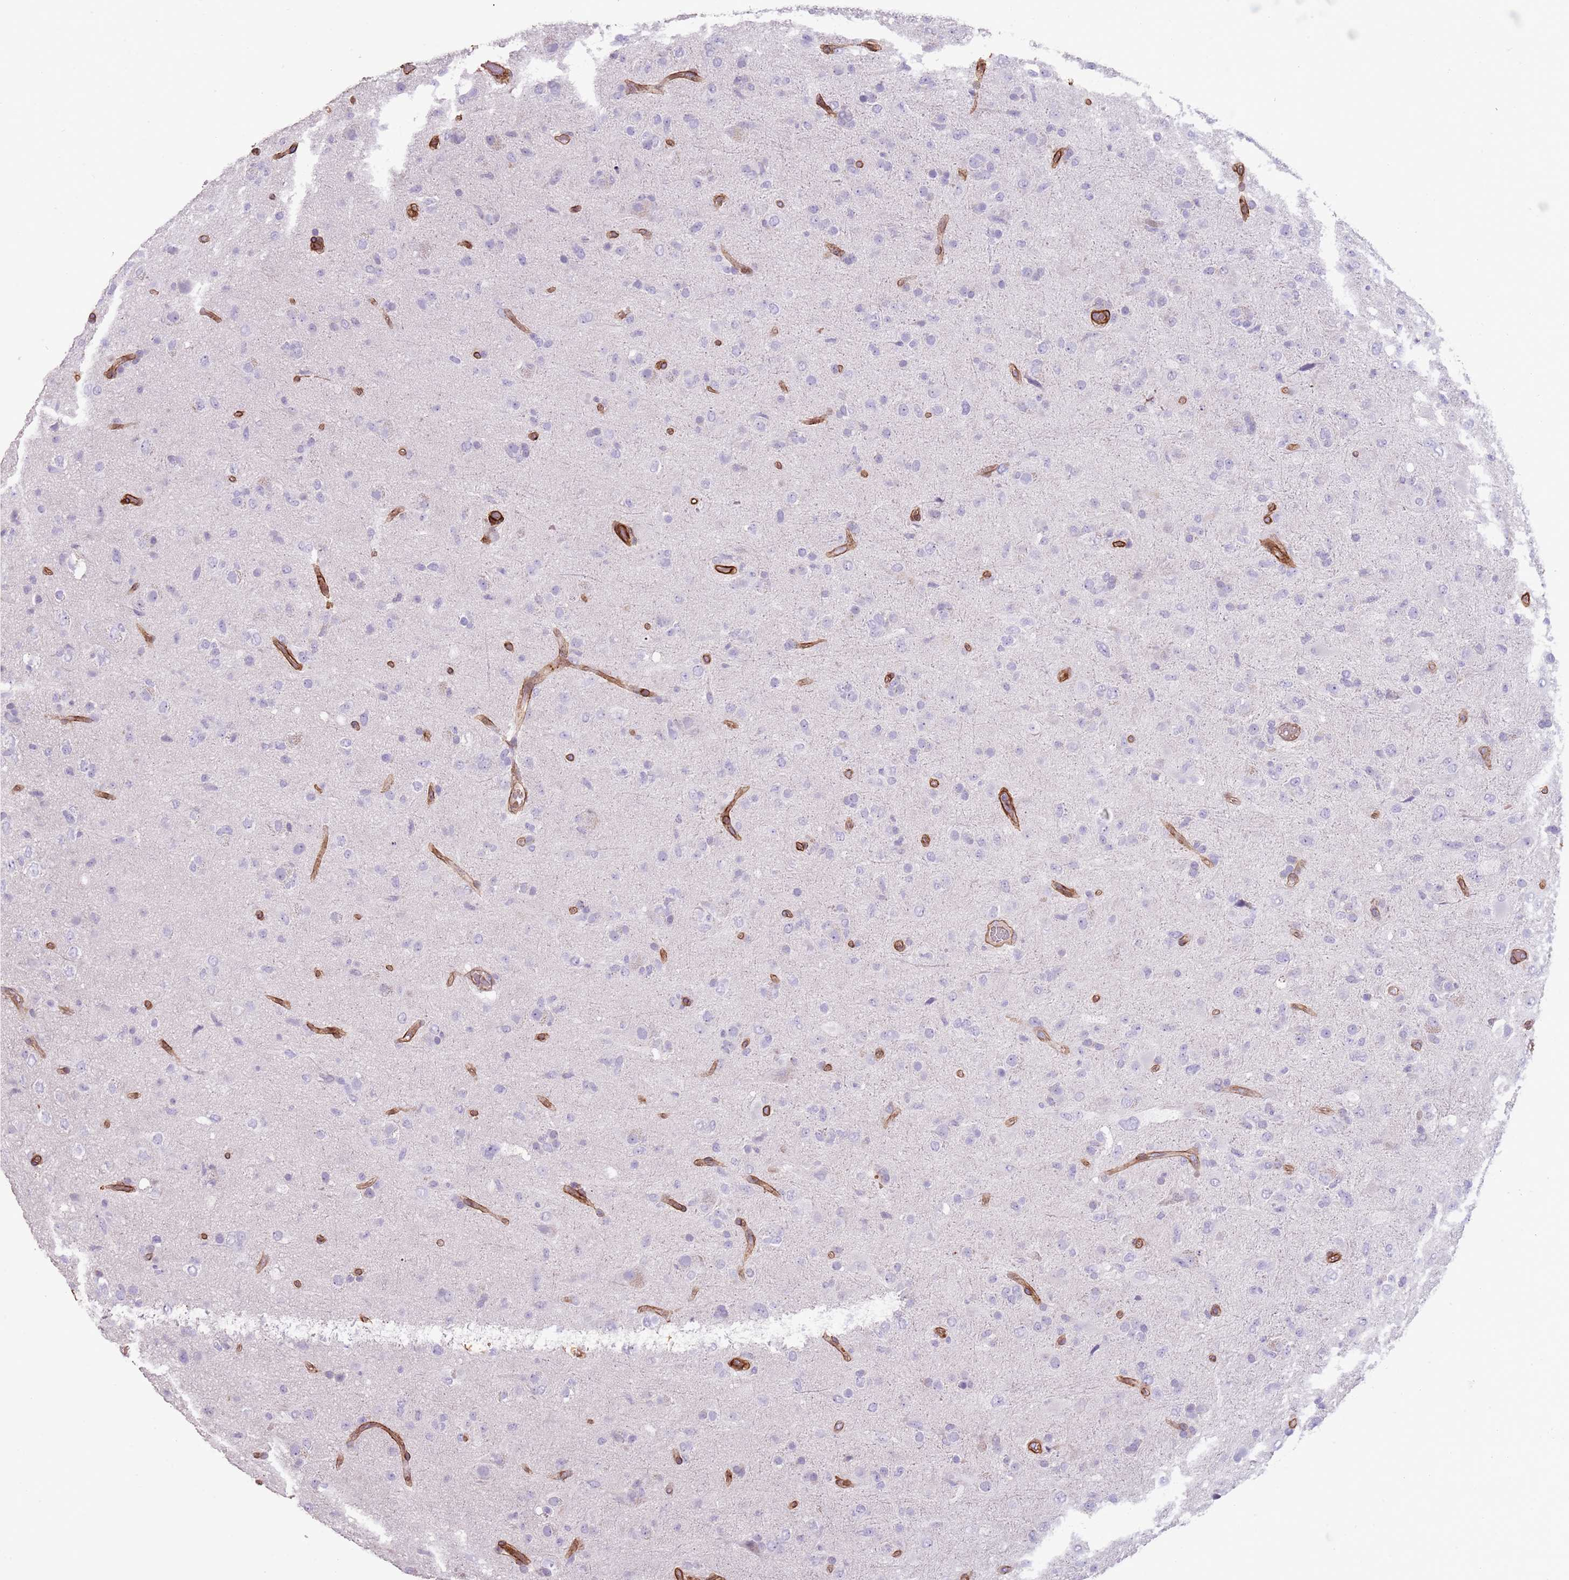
{"staining": {"intensity": "negative", "quantity": "none", "location": "none"}, "tissue": "glioma", "cell_type": "Tumor cells", "image_type": "cancer", "snomed": [{"axis": "morphology", "description": "Glioma, malignant, Low grade"}, {"axis": "topography", "description": "Brain"}], "caption": "This is a histopathology image of immunohistochemistry staining of malignant low-grade glioma, which shows no staining in tumor cells.", "gene": "TINAGL1", "patient": {"sex": "male", "age": 65}}